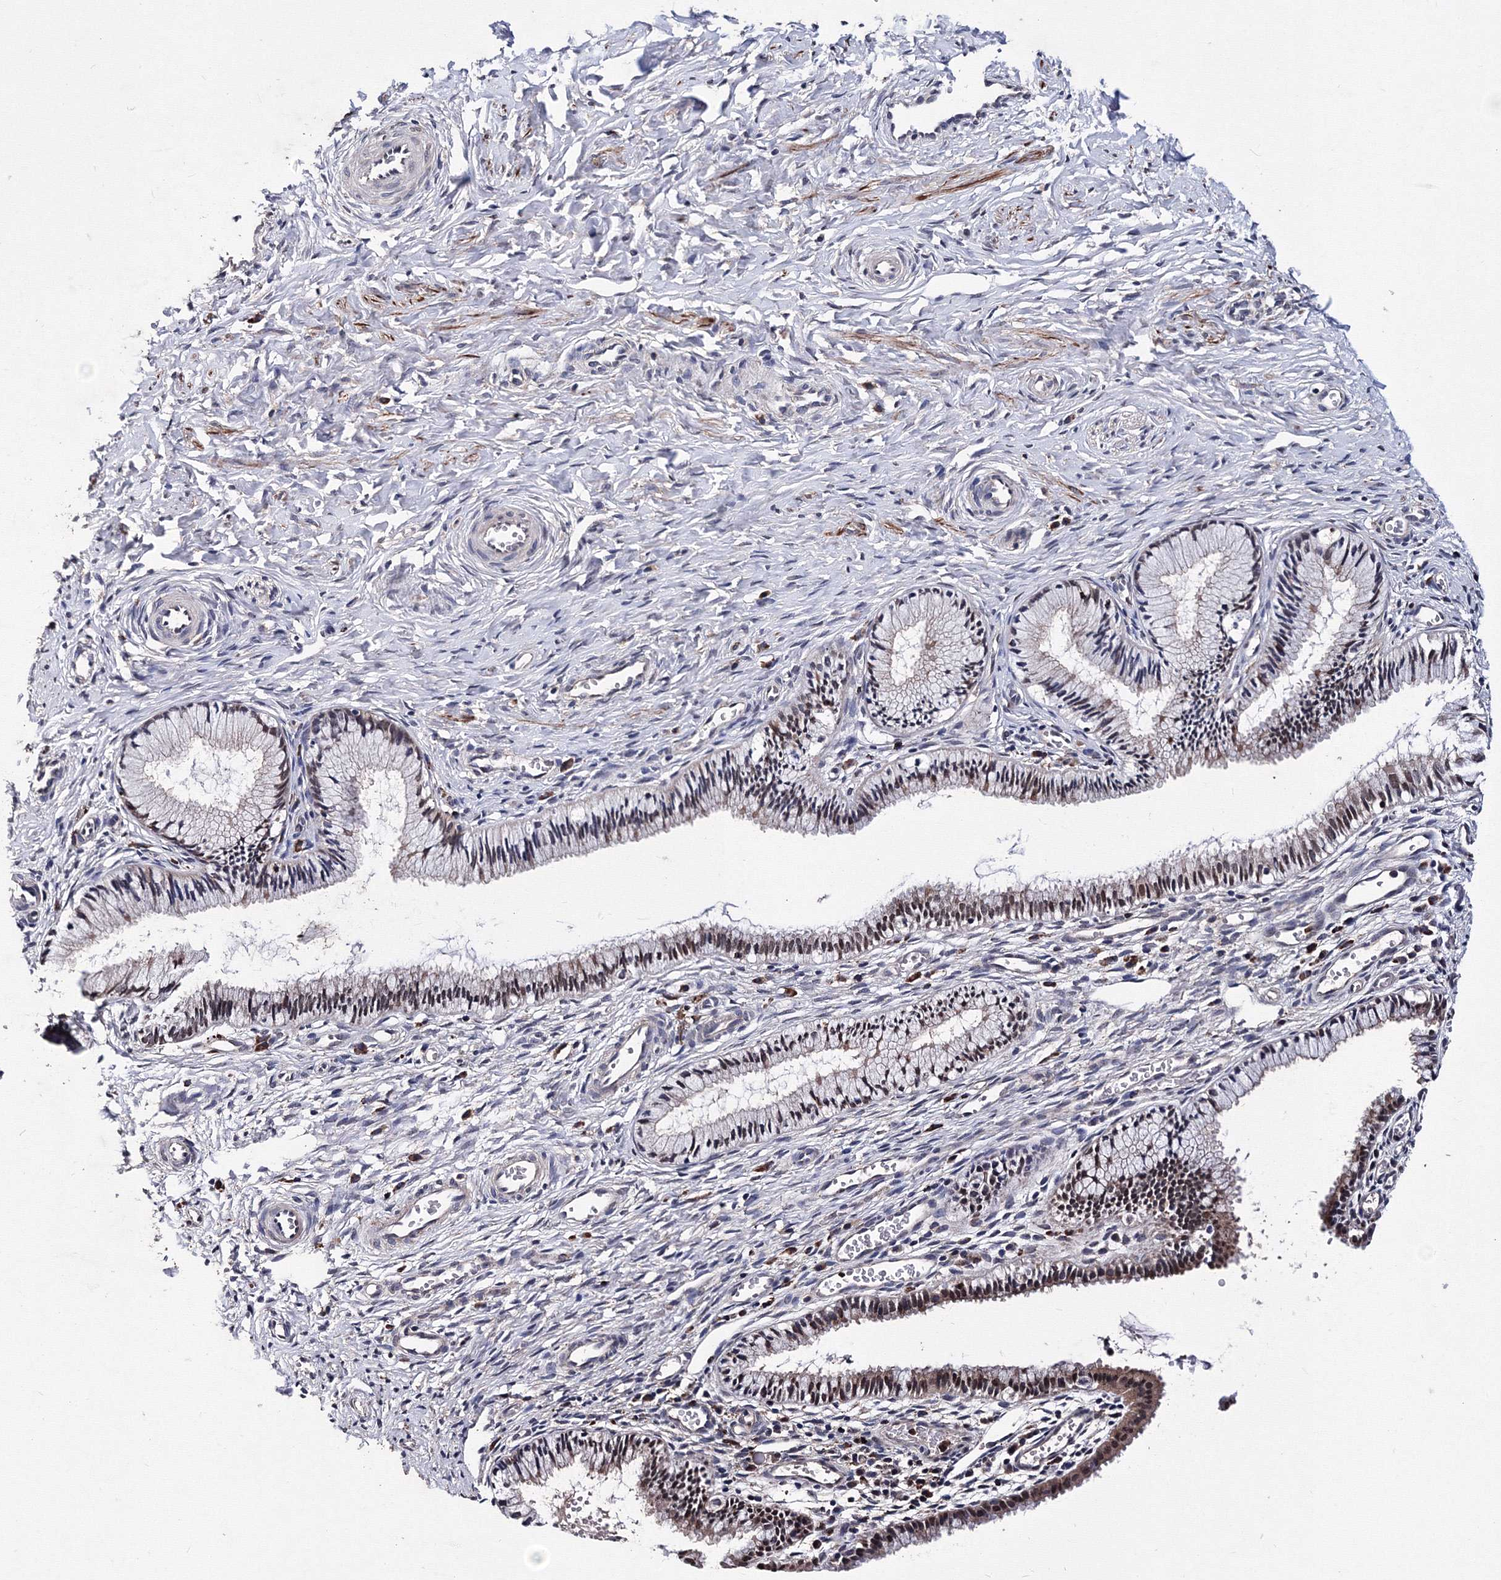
{"staining": {"intensity": "weak", "quantity": "<25%", "location": "cytoplasmic/membranous"}, "tissue": "cervix", "cell_type": "Glandular cells", "image_type": "normal", "snomed": [{"axis": "morphology", "description": "Normal tissue, NOS"}, {"axis": "topography", "description": "Cervix"}], "caption": "The immunohistochemistry (IHC) micrograph has no significant staining in glandular cells of cervix. (DAB (3,3'-diaminobenzidine) immunohistochemistry (IHC), high magnification).", "gene": "PHYKPL", "patient": {"sex": "female", "age": 27}}